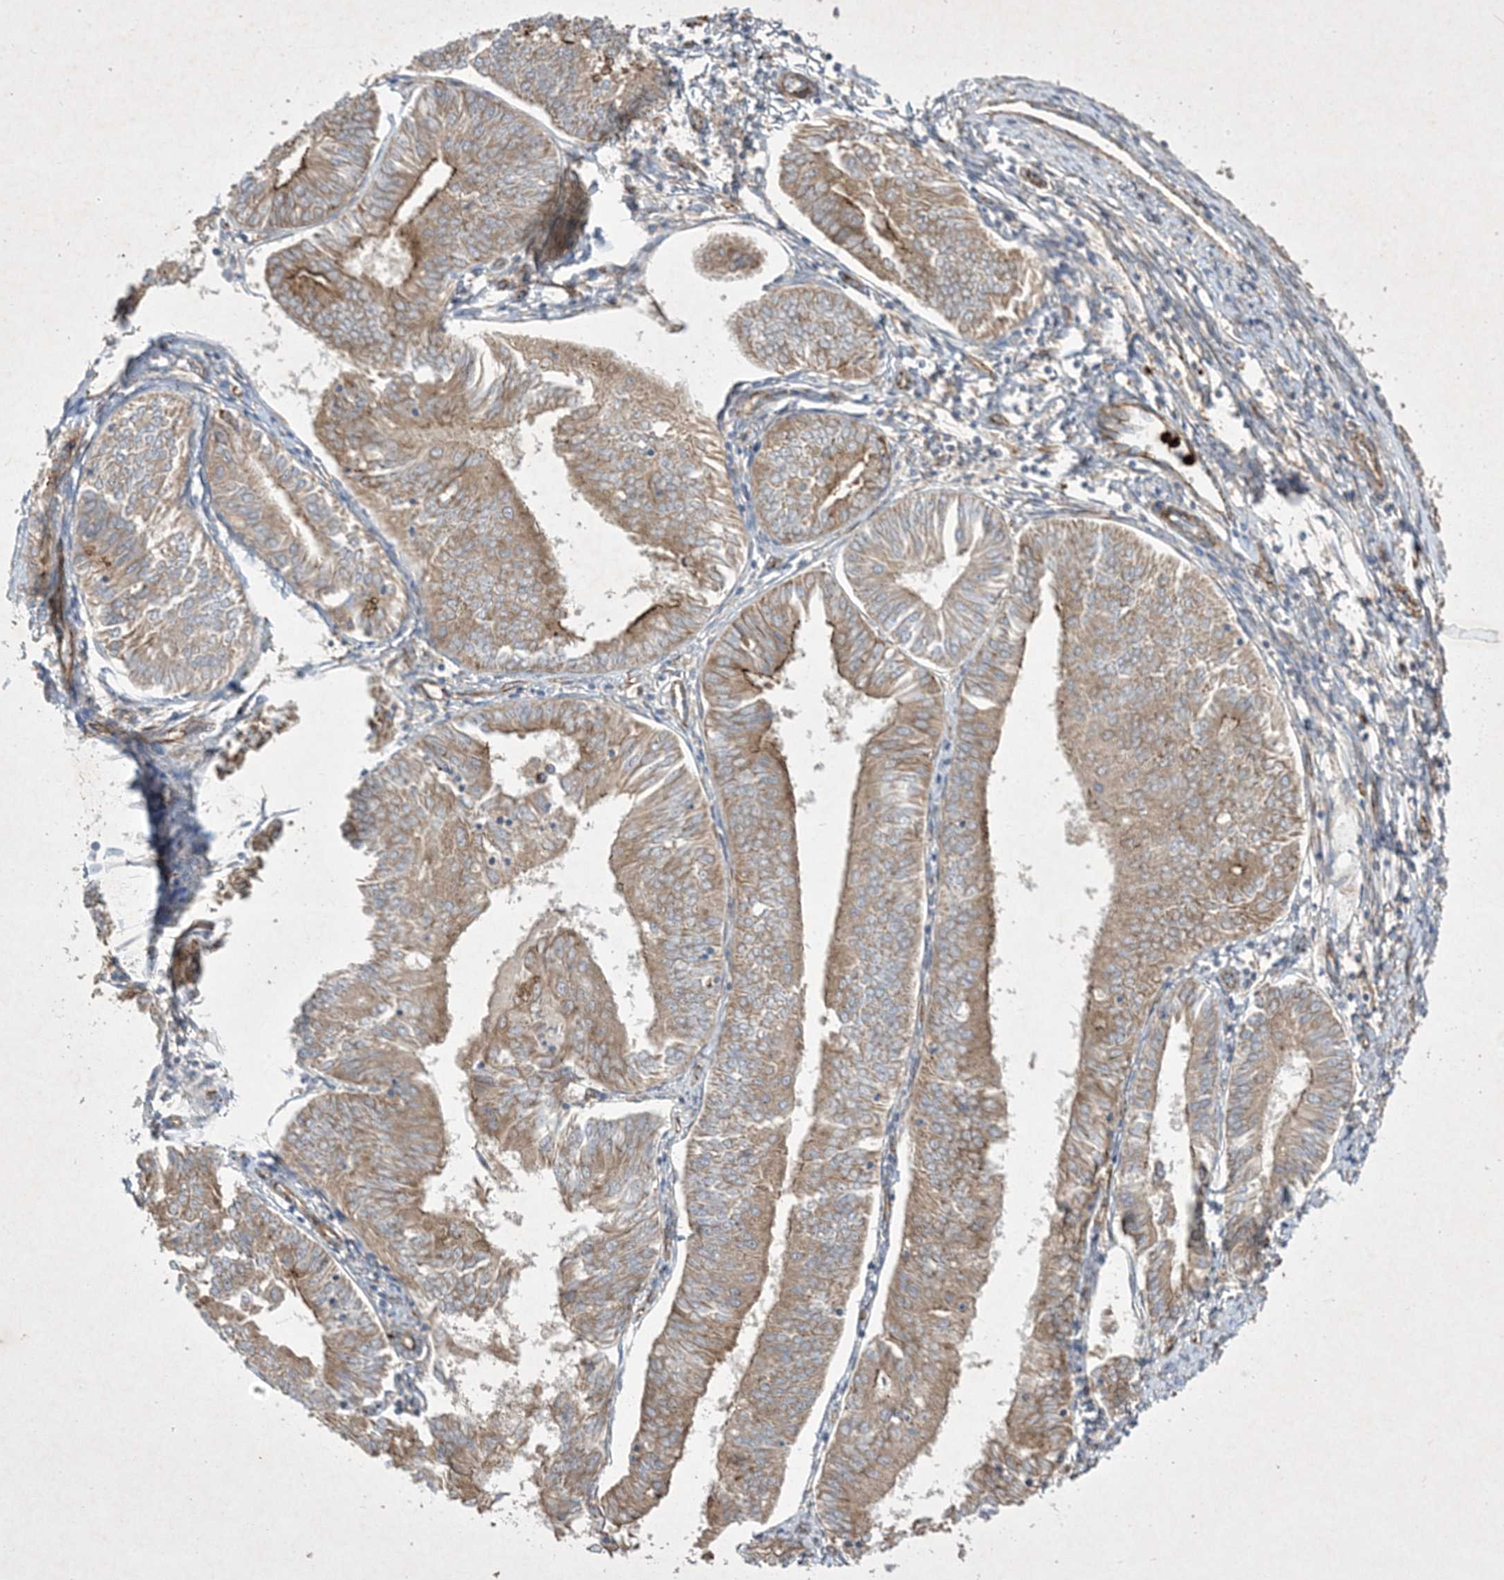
{"staining": {"intensity": "moderate", "quantity": ">75%", "location": "cytoplasmic/membranous"}, "tissue": "endometrial cancer", "cell_type": "Tumor cells", "image_type": "cancer", "snomed": [{"axis": "morphology", "description": "Adenocarcinoma, NOS"}, {"axis": "topography", "description": "Endometrium"}], "caption": "Approximately >75% of tumor cells in endometrial adenocarcinoma reveal moderate cytoplasmic/membranous protein expression as visualized by brown immunohistochemical staining.", "gene": "OTOP1", "patient": {"sex": "female", "age": 58}}